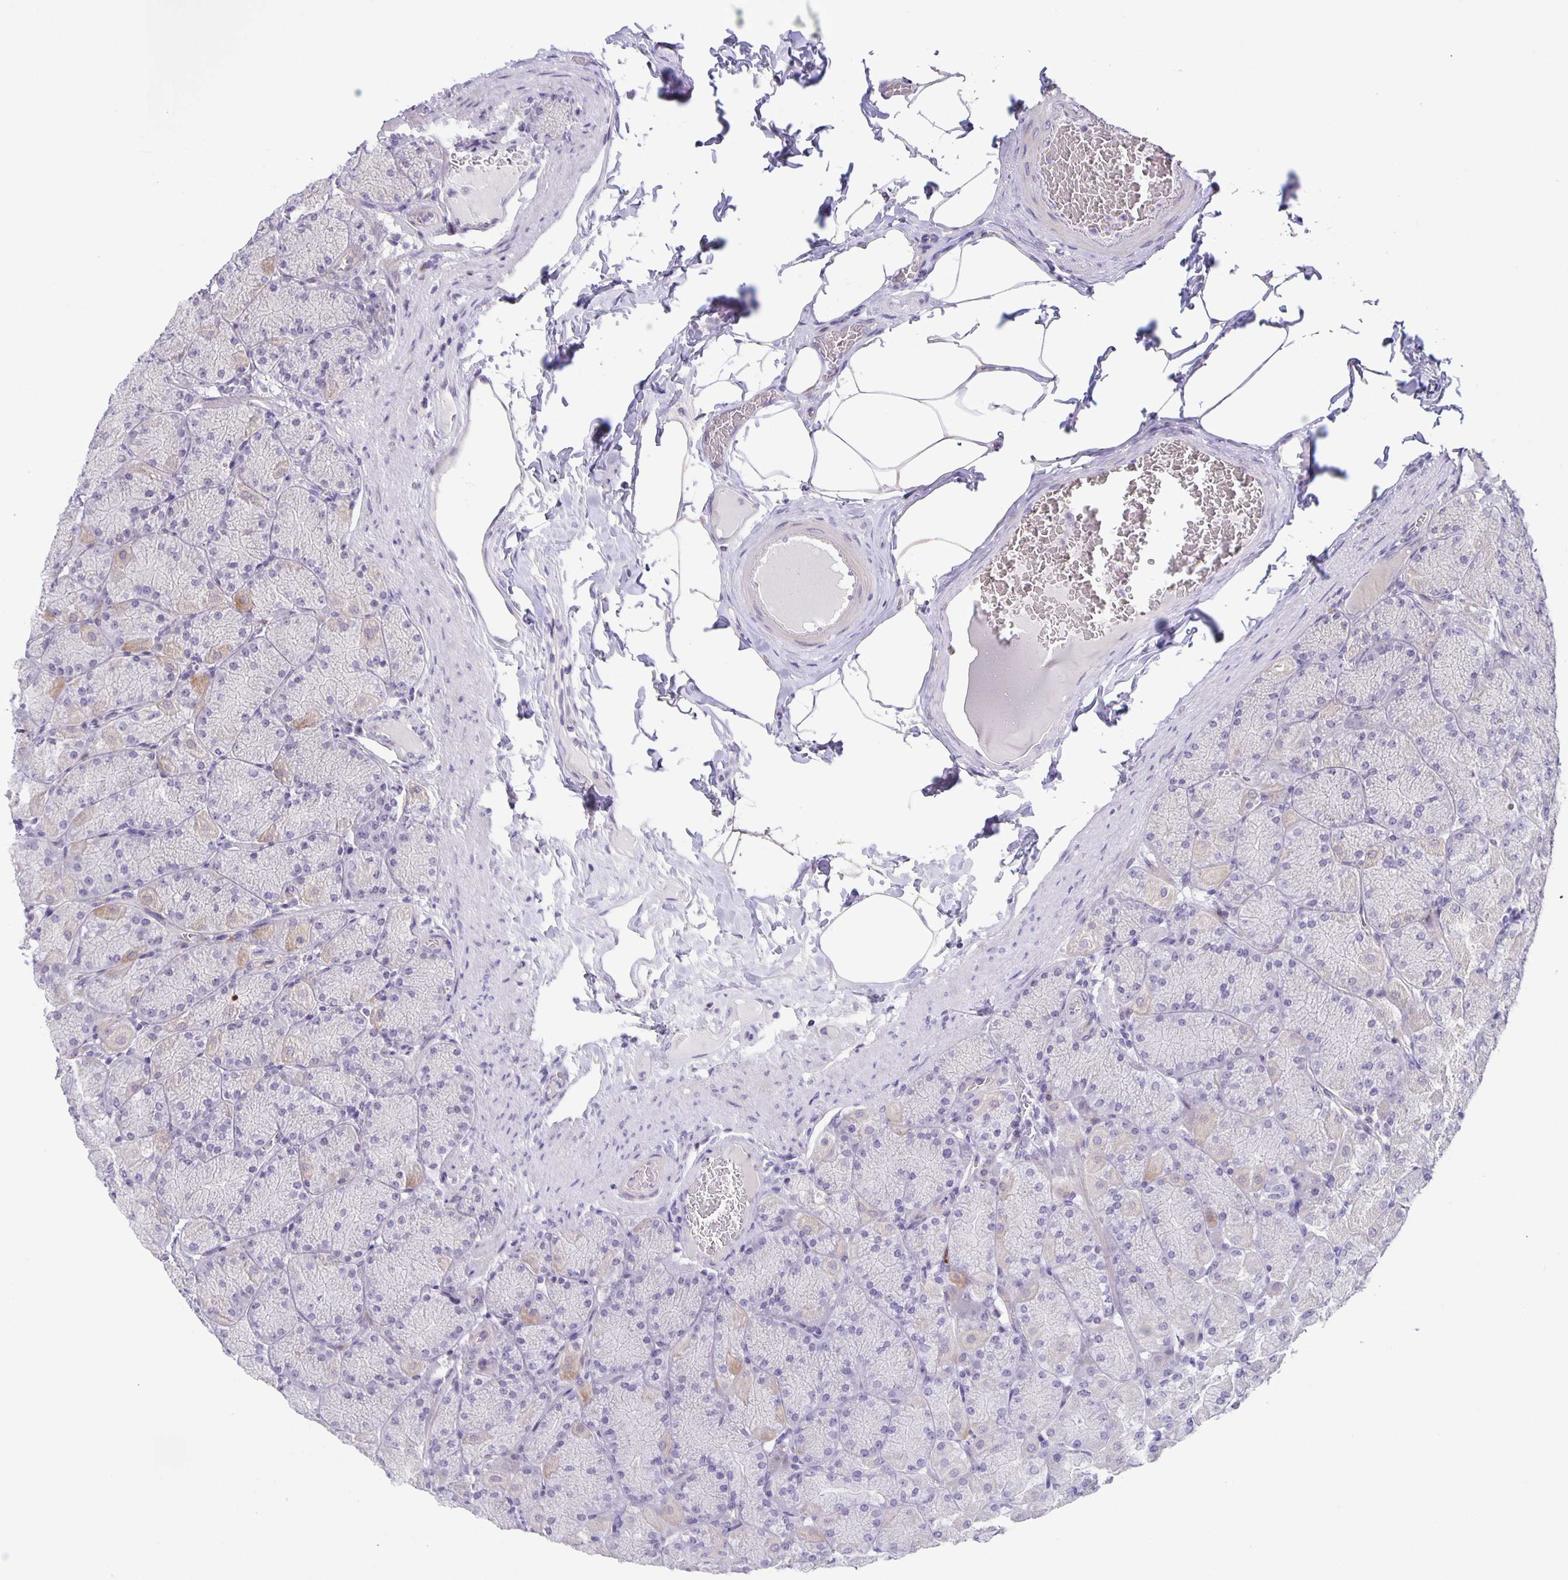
{"staining": {"intensity": "weak", "quantity": "<25%", "location": "cytoplasmic/membranous"}, "tissue": "stomach", "cell_type": "Glandular cells", "image_type": "normal", "snomed": [{"axis": "morphology", "description": "Normal tissue, NOS"}, {"axis": "topography", "description": "Stomach, upper"}], "caption": "IHC micrograph of benign stomach stained for a protein (brown), which exhibits no positivity in glandular cells. Nuclei are stained in blue.", "gene": "PHRF1", "patient": {"sex": "female", "age": 56}}